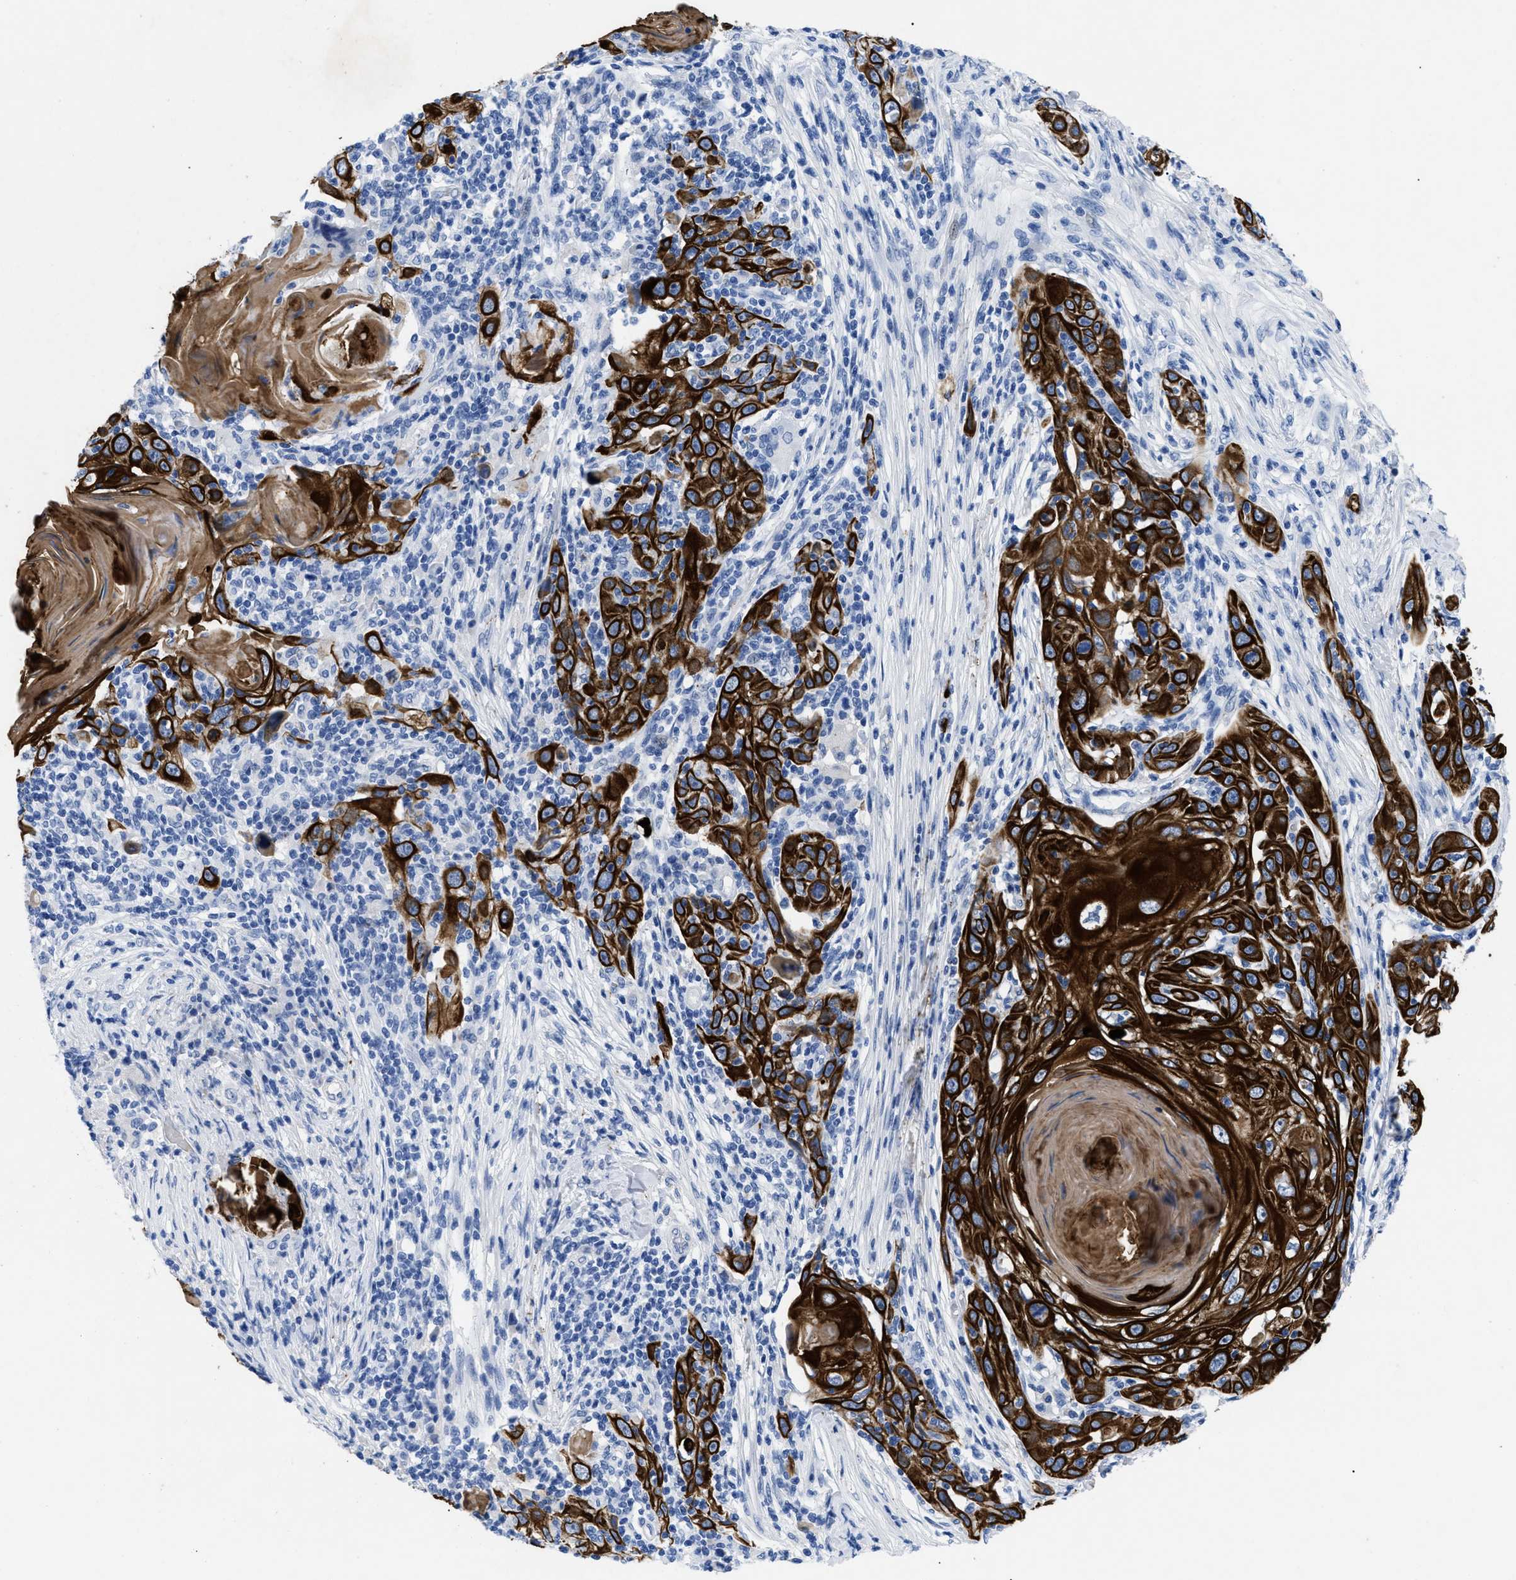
{"staining": {"intensity": "strong", "quantity": ">75%", "location": "cytoplasmic/membranous"}, "tissue": "skin cancer", "cell_type": "Tumor cells", "image_type": "cancer", "snomed": [{"axis": "morphology", "description": "Squamous cell carcinoma, NOS"}, {"axis": "topography", "description": "Skin"}], "caption": "A brown stain shows strong cytoplasmic/membranous expression of a protein in human skin cancer tumor cells.", "gene": "TMEM68", "patient": {"sex": "female", "age": 88}}